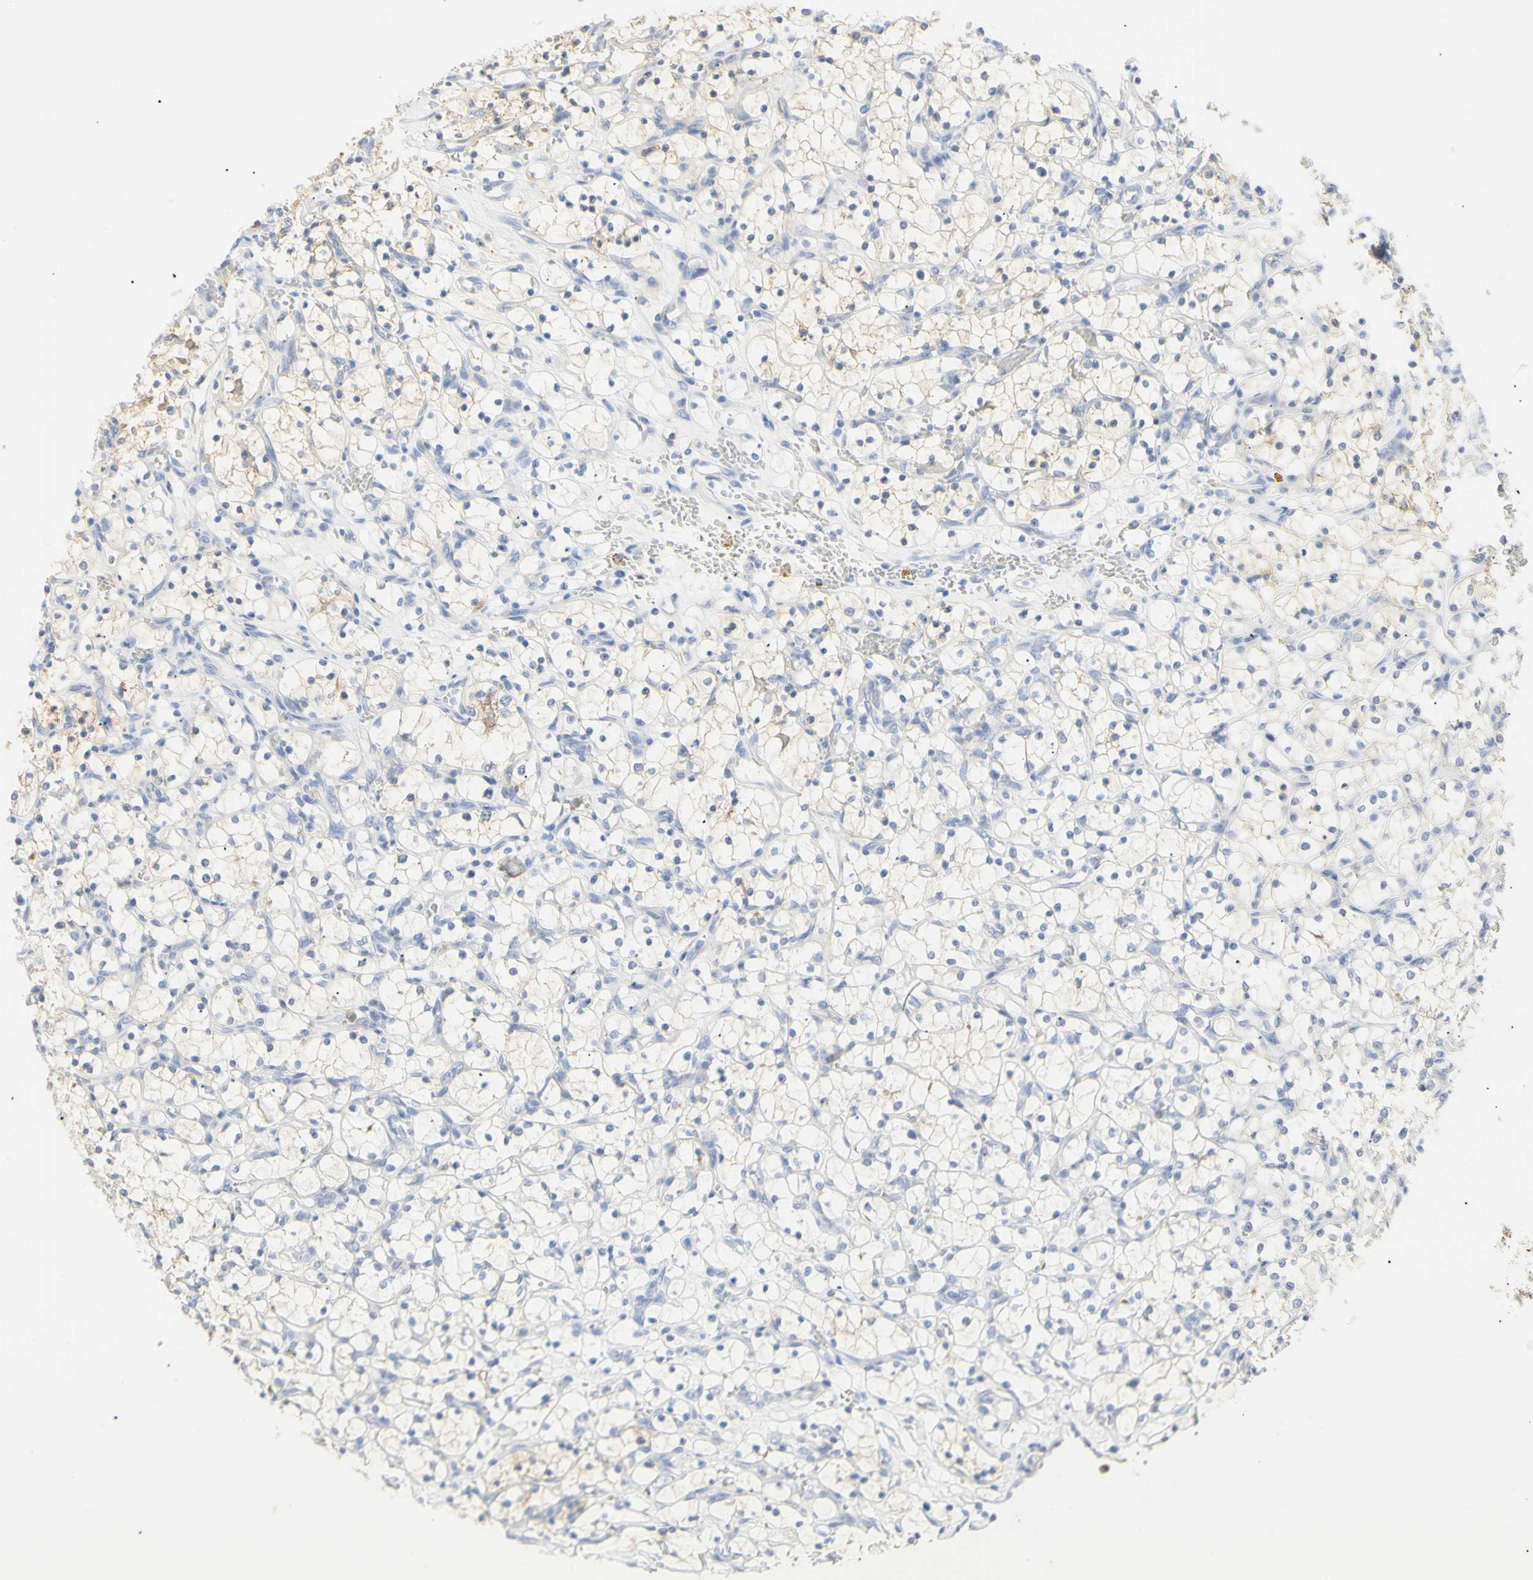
{"staining": {"intensity": "weak", "quantity": ">75%", "location": "cytoplasmic/membranous"}, "tissue": "renal cancer", "cell_type": "Tumor cells", "image_type": "cancer", "snomed": [{"axis": "morphology", "description": "Adenocarcinoma, NOS"}, {"axis": "topography", "description": "Kidney"}], "caption": "This histopathology image displays immunohistochemistry staining of renal cancer, with low weak cytoplasmic/membranous positivity in approximately >75% of tumor cells.", "gene": "B4GALNT3", "patient": {"sex": "female", "age": 69}}